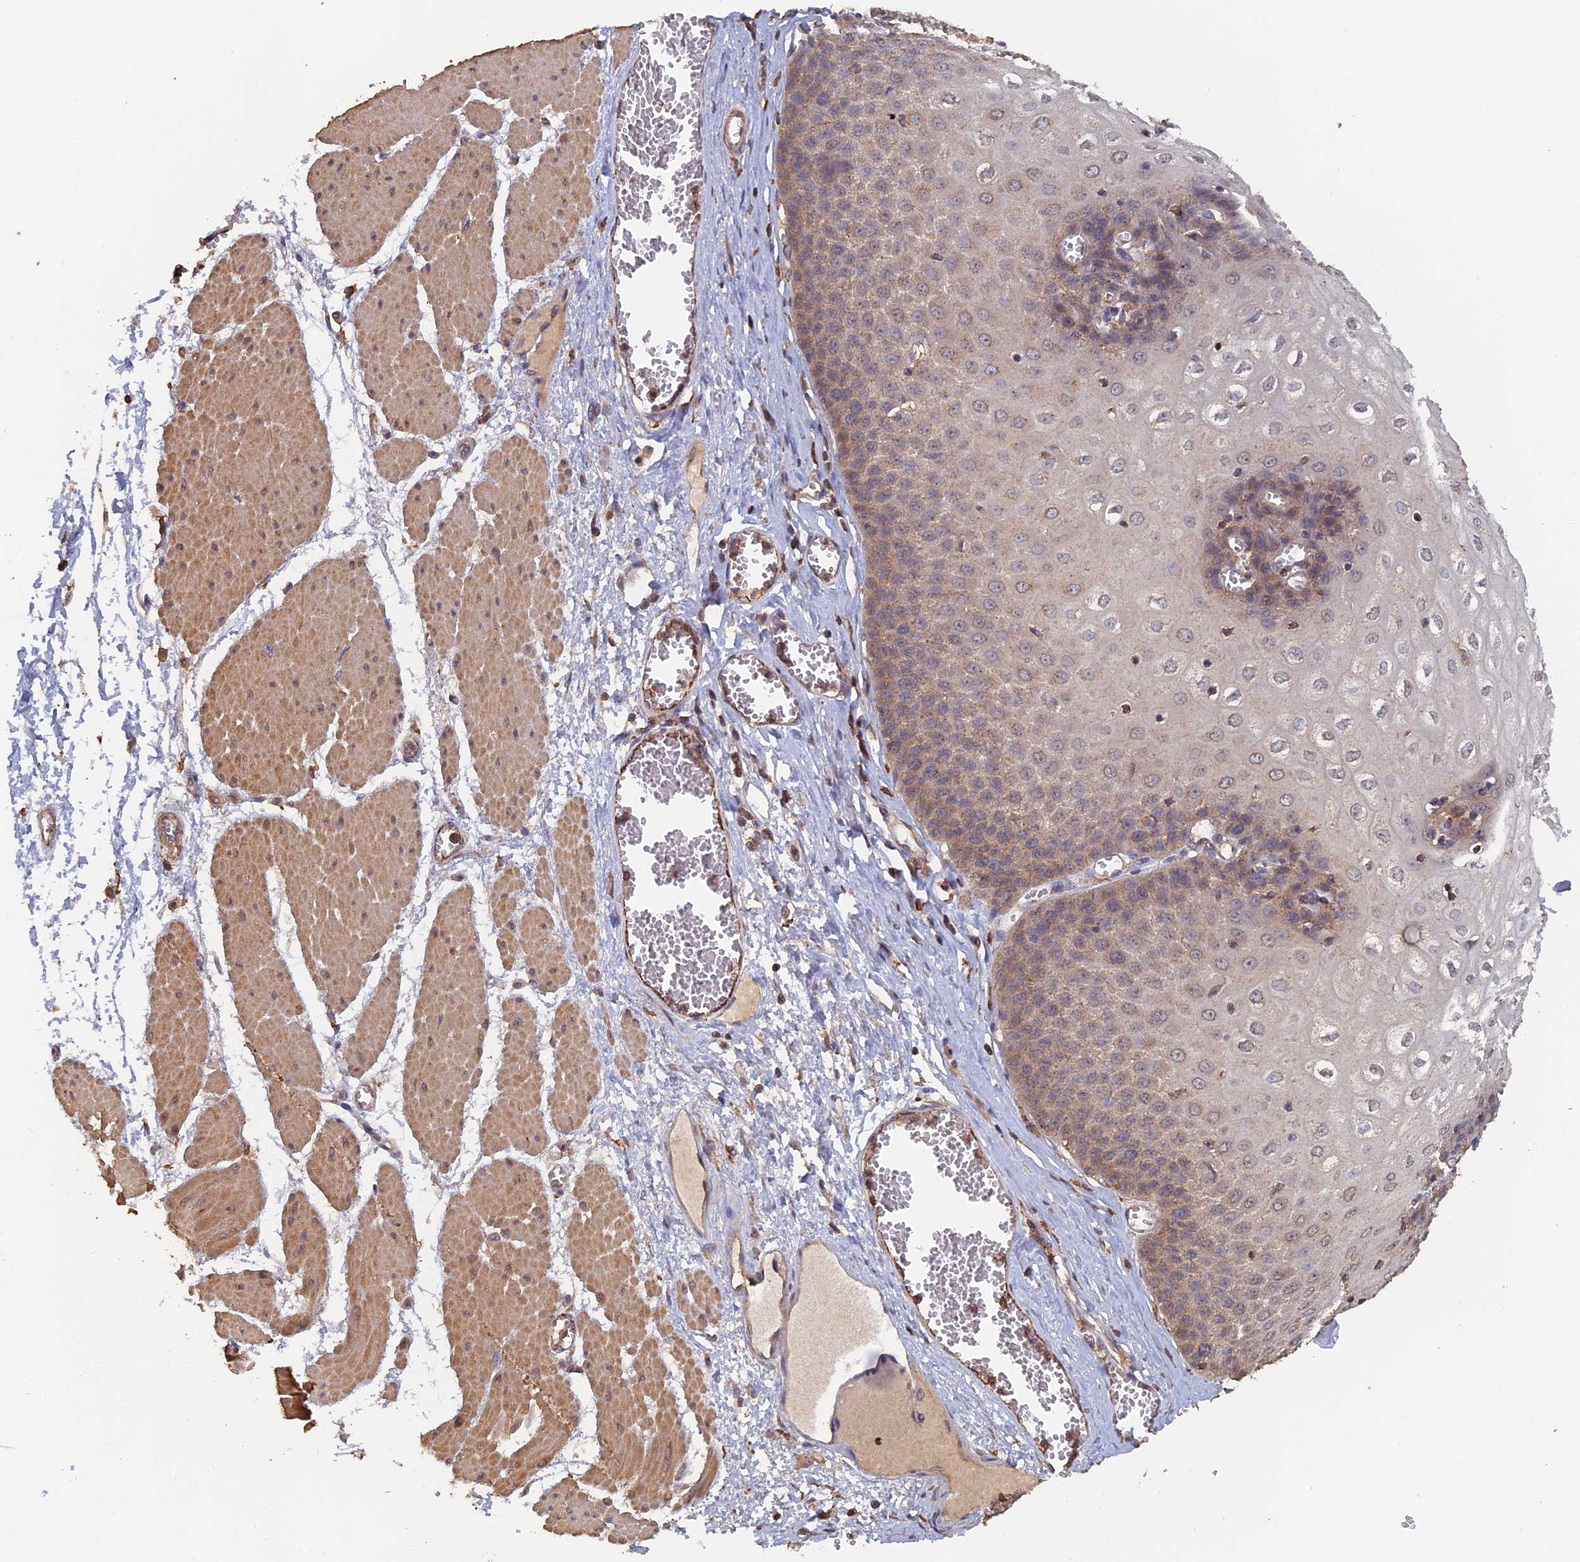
{"staining": {"intensity": "moderate", "quantity": "25%-75%", "location": "cytoplasmic/membranous,nuclear"}, "tissue": "esophagus", "cell_type": "Squamous epithelial cells", "image_type": "normal", "snomed": [{"axis": "morphology", "description": "Normal tissue, NOS"}, {"axis": "topography", "description": "Esophagus"}], "caption": "Immunohistochemistry (IHC) histopathology image of benign esophagus: human esophagus stained using immunohistochemistry demonstrates medium levels of moderate protein expression localized specifically in the cytoplasmic/membranous,nuclear of squamous epithelial cells, appearing as a cytoplasmic/membranous,nuclear brown color.", "gene": "PIGQ", "patient": {"sex": "male", "age": 60}}